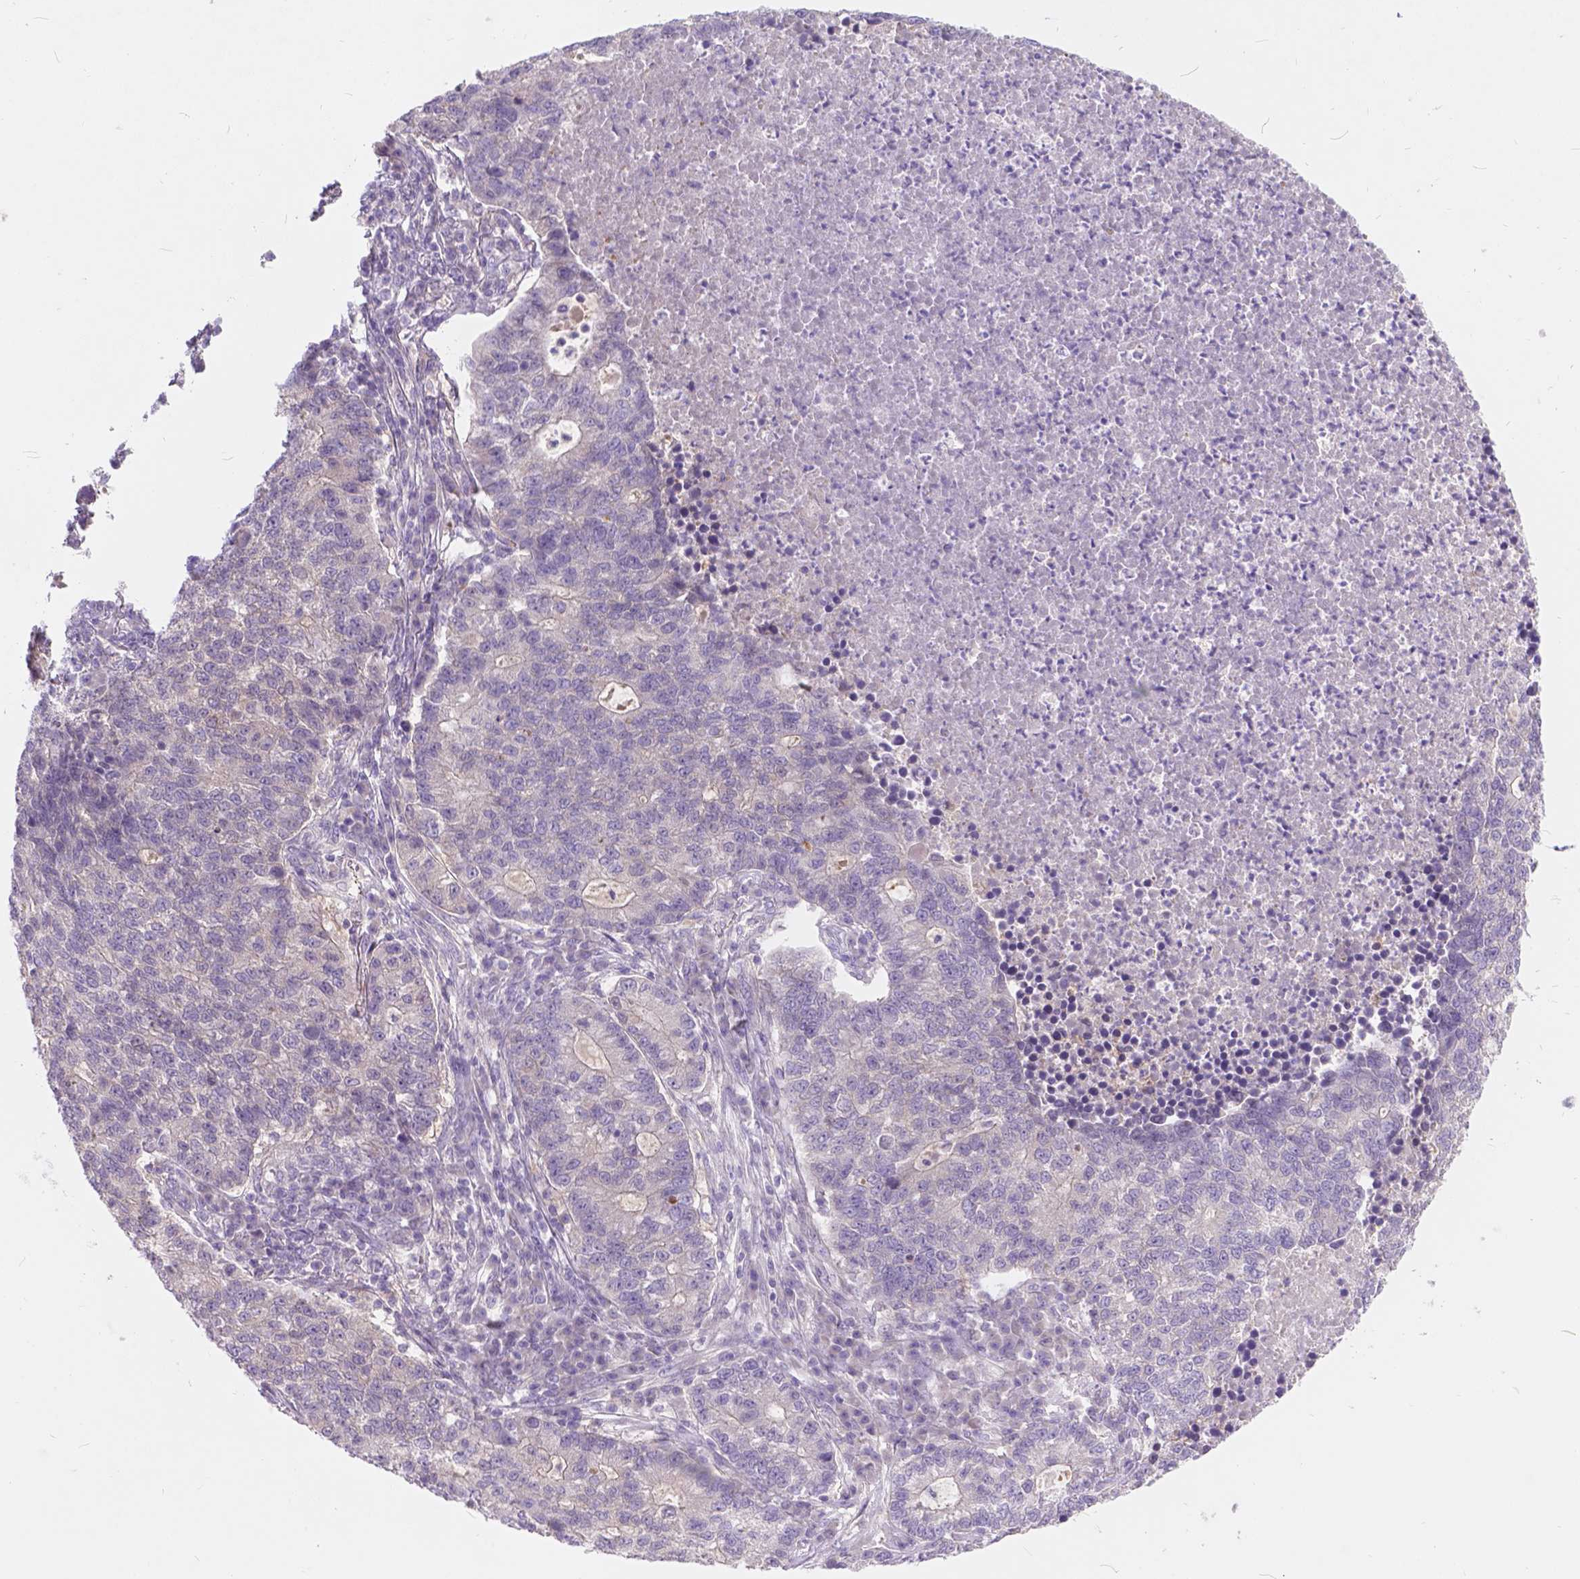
{"staining": {"intensity": "negative", "quantity": "none", "location": "none"}, "tissue": "lung cancer", "cell_type": "Tumor cells", "image_type": "cancer", "snomed": [{"axis": "morphology", "description": "Adenocarcinoma, NOS"}, {"axis": "topography", "description": "Lung"}], "caption": "A micrograph of lung cancer (adenocarcinoma) stained for a protein shows no brown staining in tumor cells.", "gene": "PEX11G", "patient": {"sex": "male", "age": 57}}